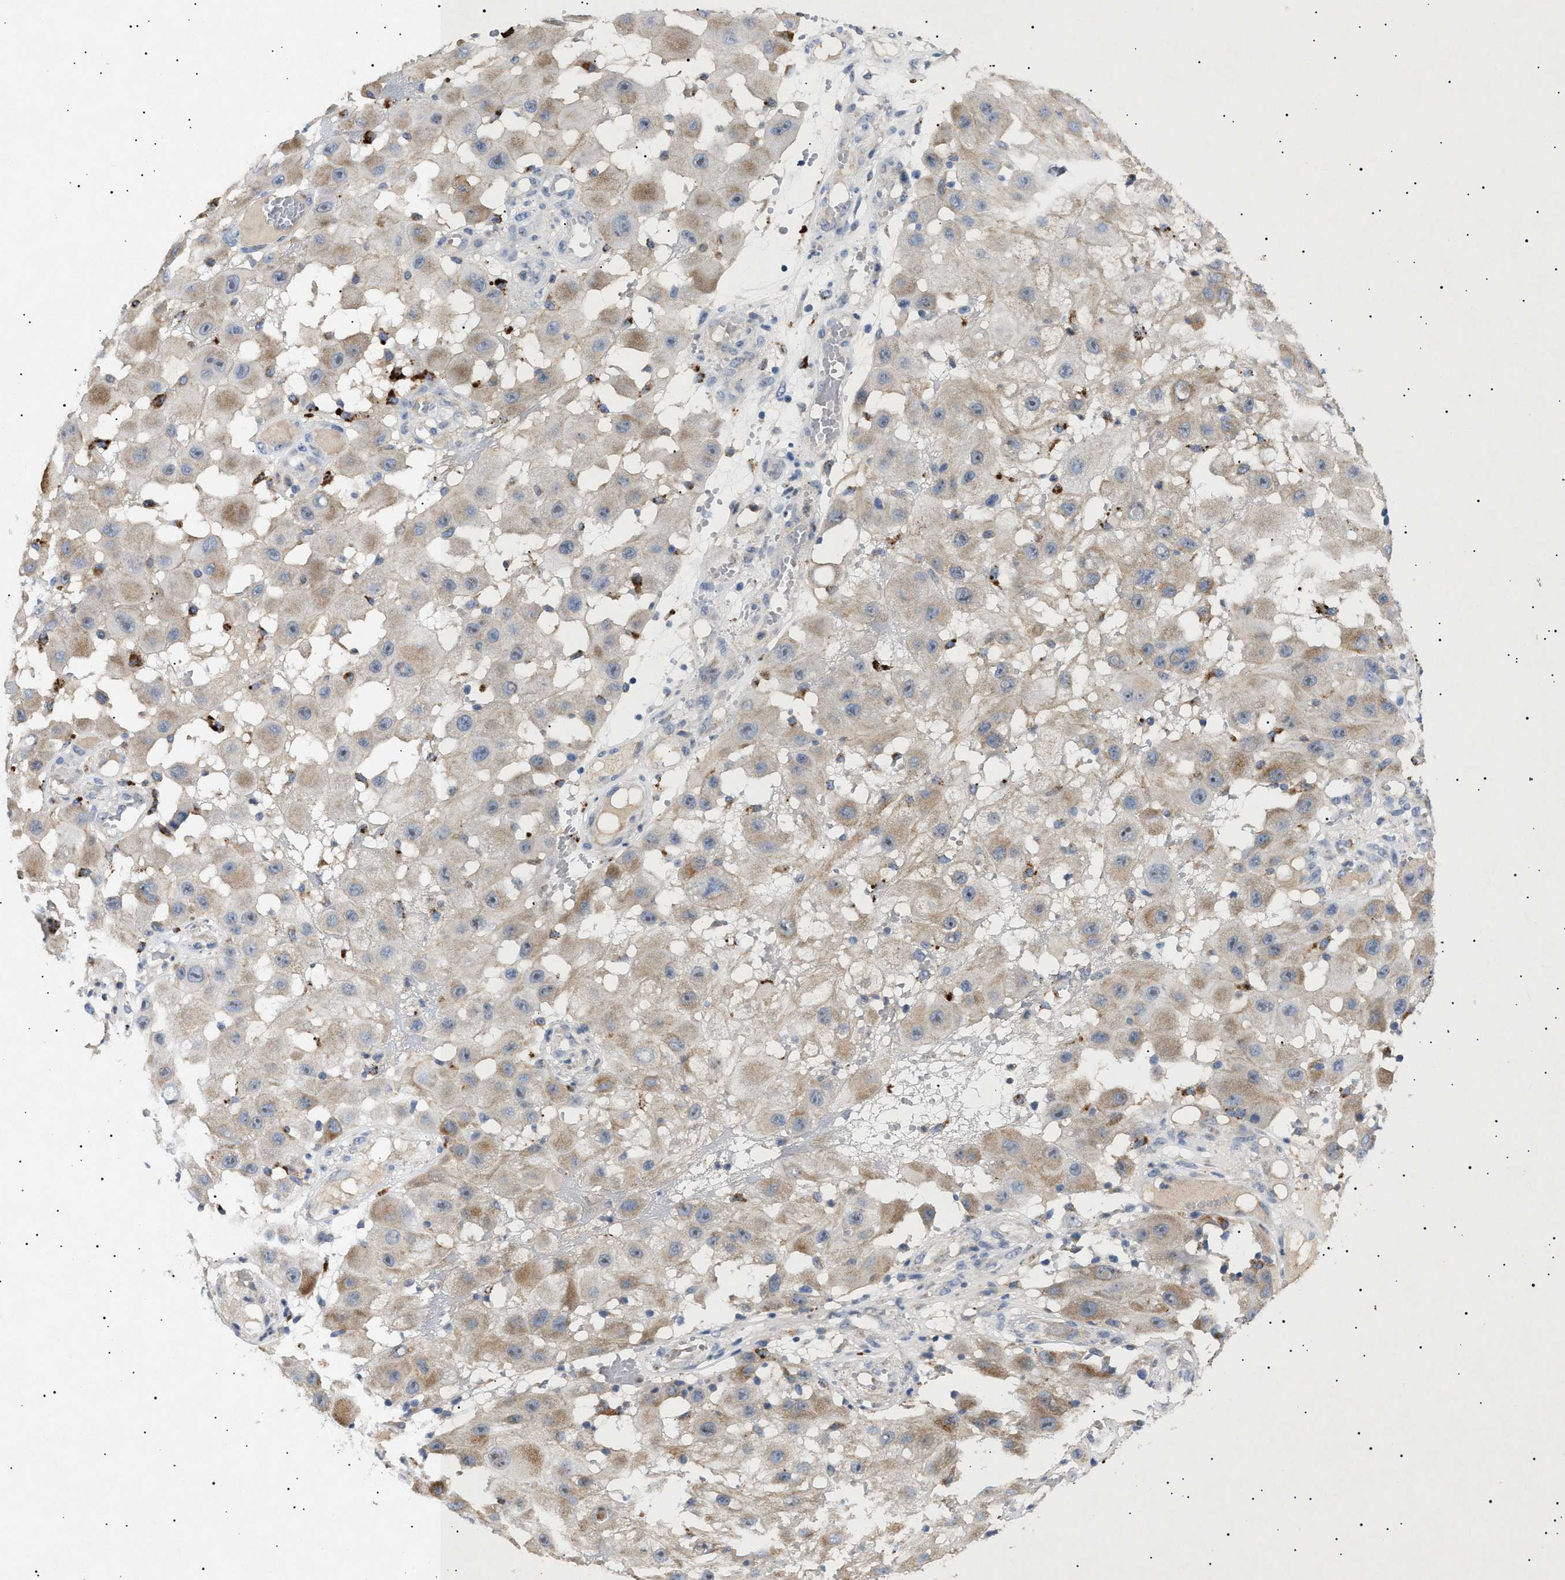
{"staining": {"intensity": "weak", "quantity": "25%-75%", "location": "cytoplasmic/membranous"}, "tissue": "melanoma", "cell_type": "Tumor cells", "image_type": "cancer", "snomed": [{"axis": "morphology", "description": "Malignant melanoma, NOS"}, {"axis": "topography", "description": "Skin"}], "caption": "Protein staining demonstrates weak cytoplasmic/membranous positivity in approximately 25%-75% of tumor cells in melanoma. (IHC, brightfield microscopy, high magnification).", "gene": "SIRT5", "patient": {"sex": "female", "age": 81}}